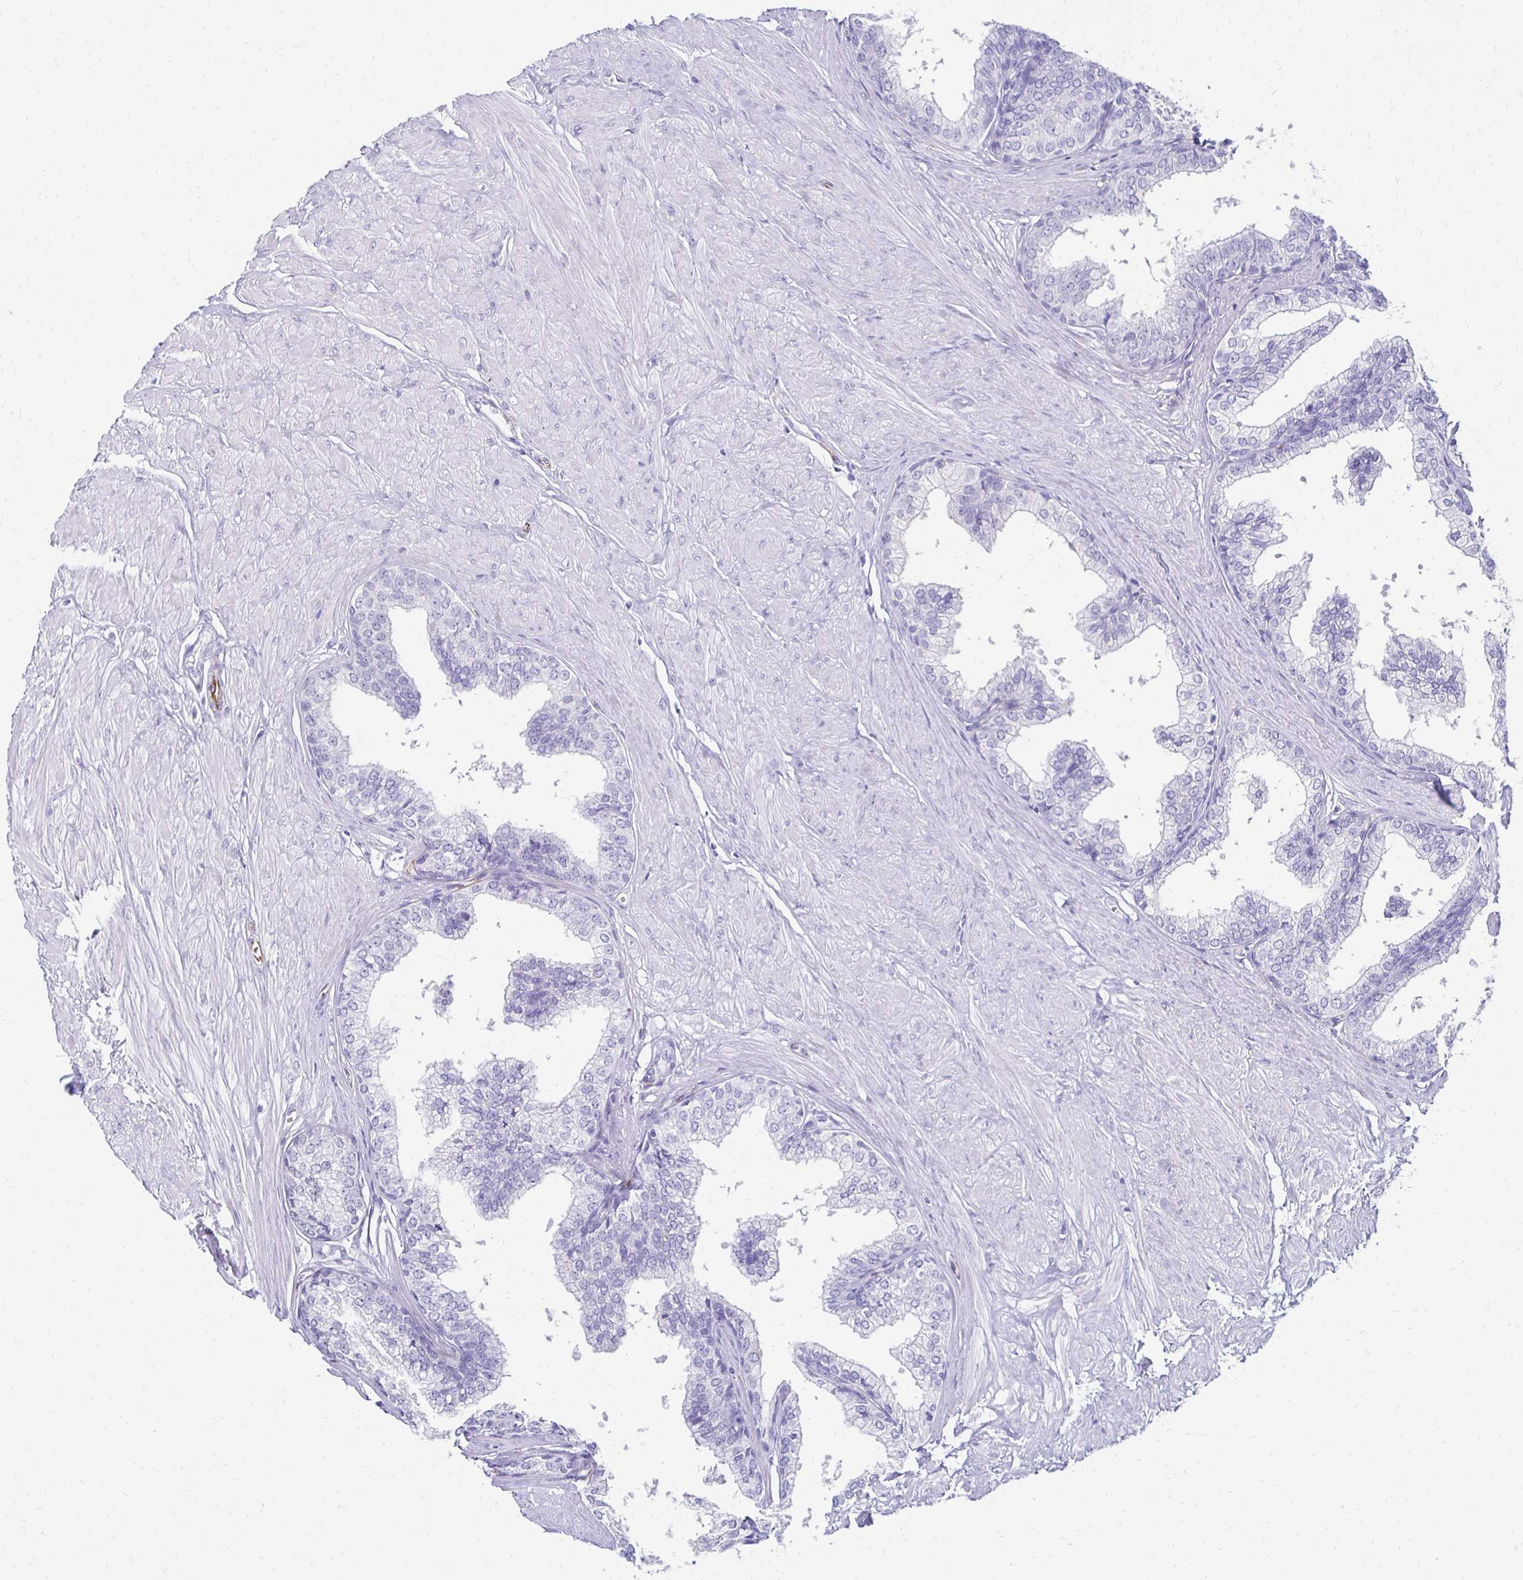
{"staining": {"intensity": "negative", "quantity": "none", "location": "none"}, "tissue": "prostate", "cell_type": "Glandular cells", "image_type": "normal", "snomed": [{"axis": "morphology", "description": "Normal tissue, NOS"}, {"axis": "topography", "description": "Prostate"}, {"axis": "topography", "description": "Peripheral nerve tissue"}], "caption": "IHC image of normal prostate: human prostate stained with DAB demonstrates no significant protein staining in glandular cells. Nuclei are stained in blue.", "gene": "TMEM54", "patient": {"sex": "male", "age": 55}}